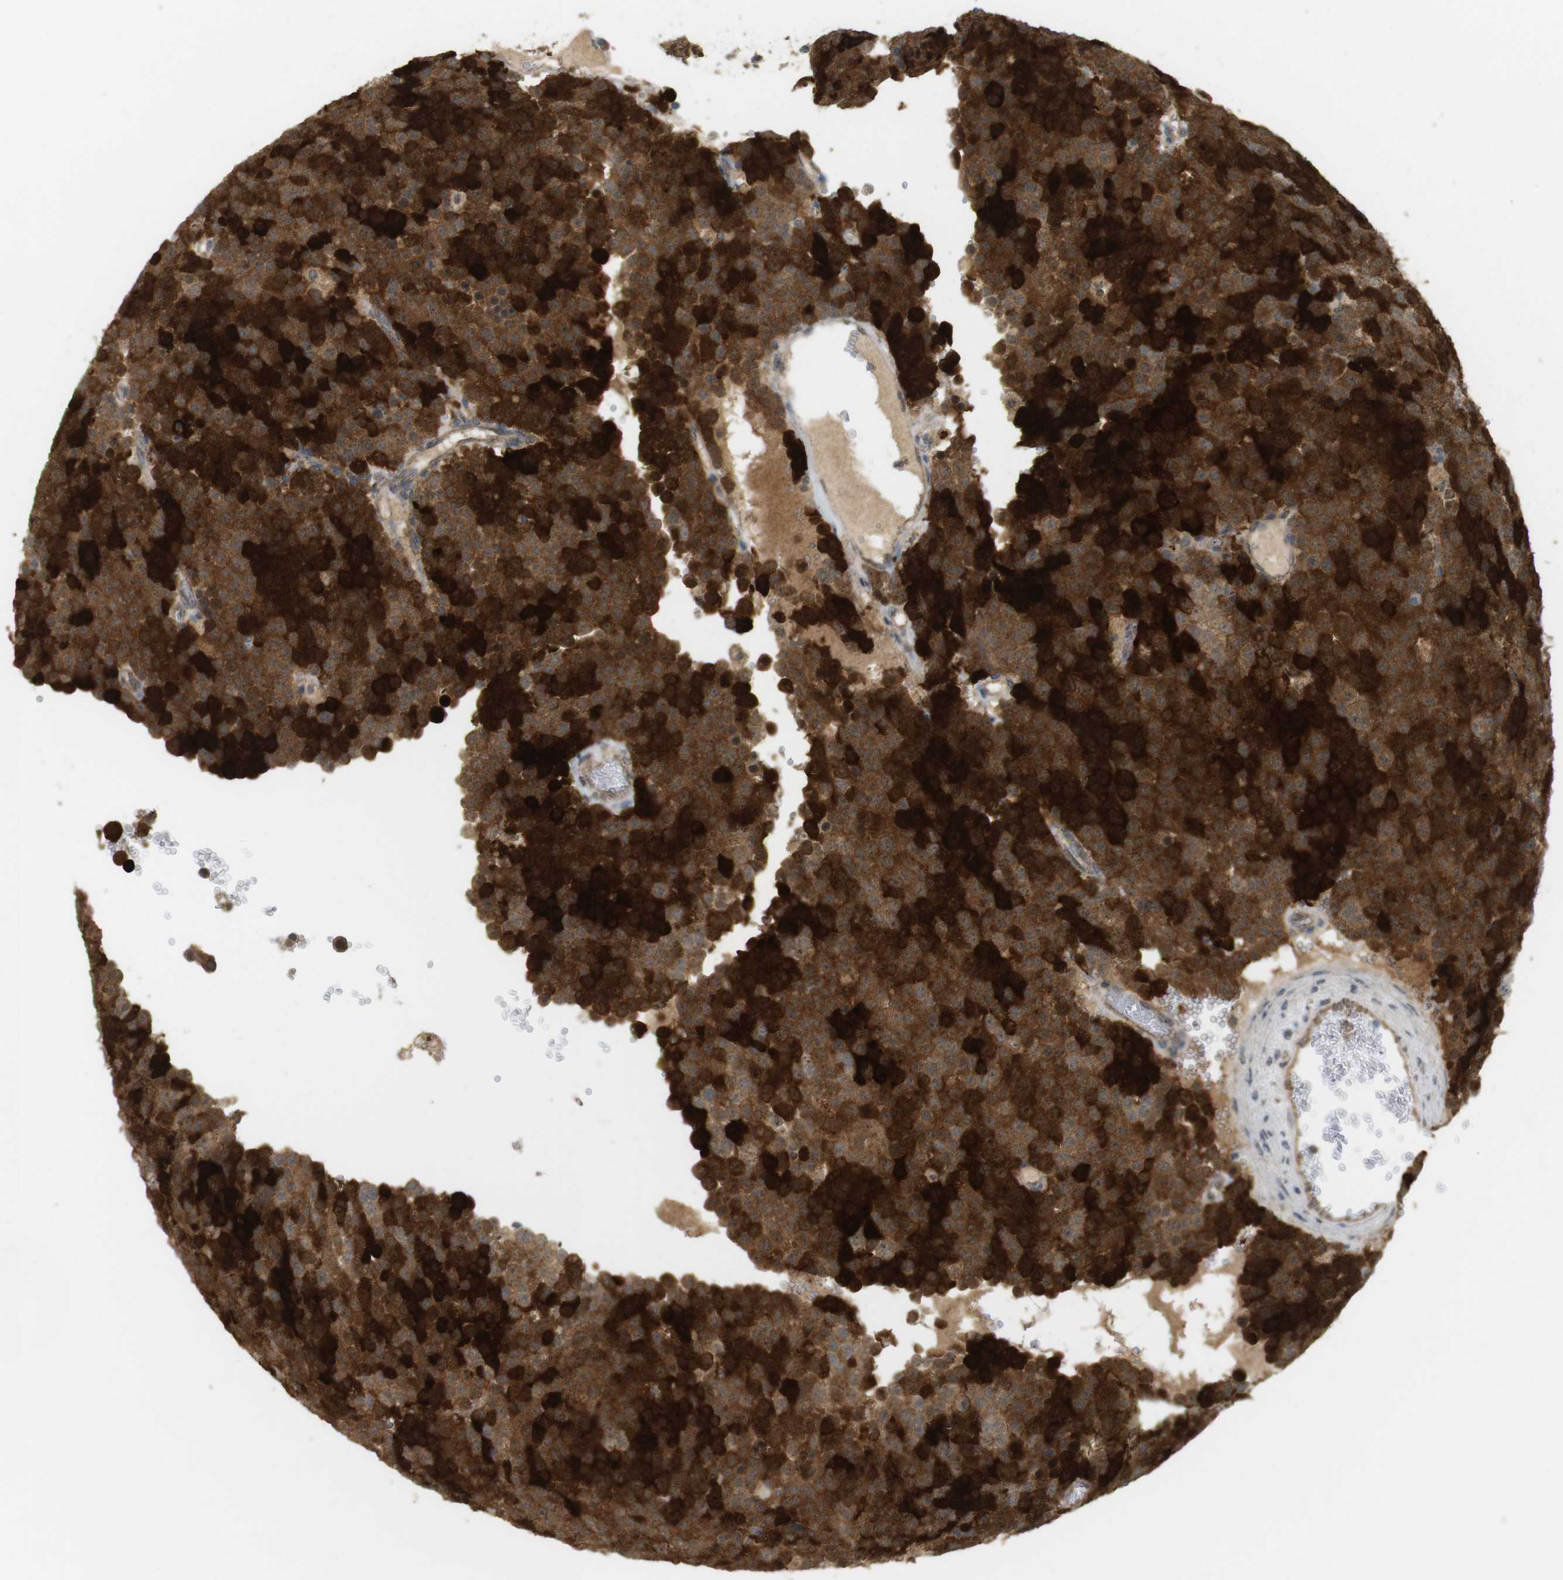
{"staining": {"intensity": "strong", "quantity": ">75%", "location": "cytoplasmic/membranous"}, "tissue": "testis cancer", "cell_type": "Tumor cells", "image_type": "cancer", "snomed": [{"axis": "morphology", "description": "Normal tissue, NOS"}, {"axis": "morphology", "description": "Seminoma, NOS"}, {"axis": "topography", "description": "Testis"}], "caption": "Protein staining displays strong cytoplasmic/membranous staining in approximately >75% of tumor cells in seminoma (testis).", "gene": "TTK", "patient": {"sex": "male", "age": 71}}